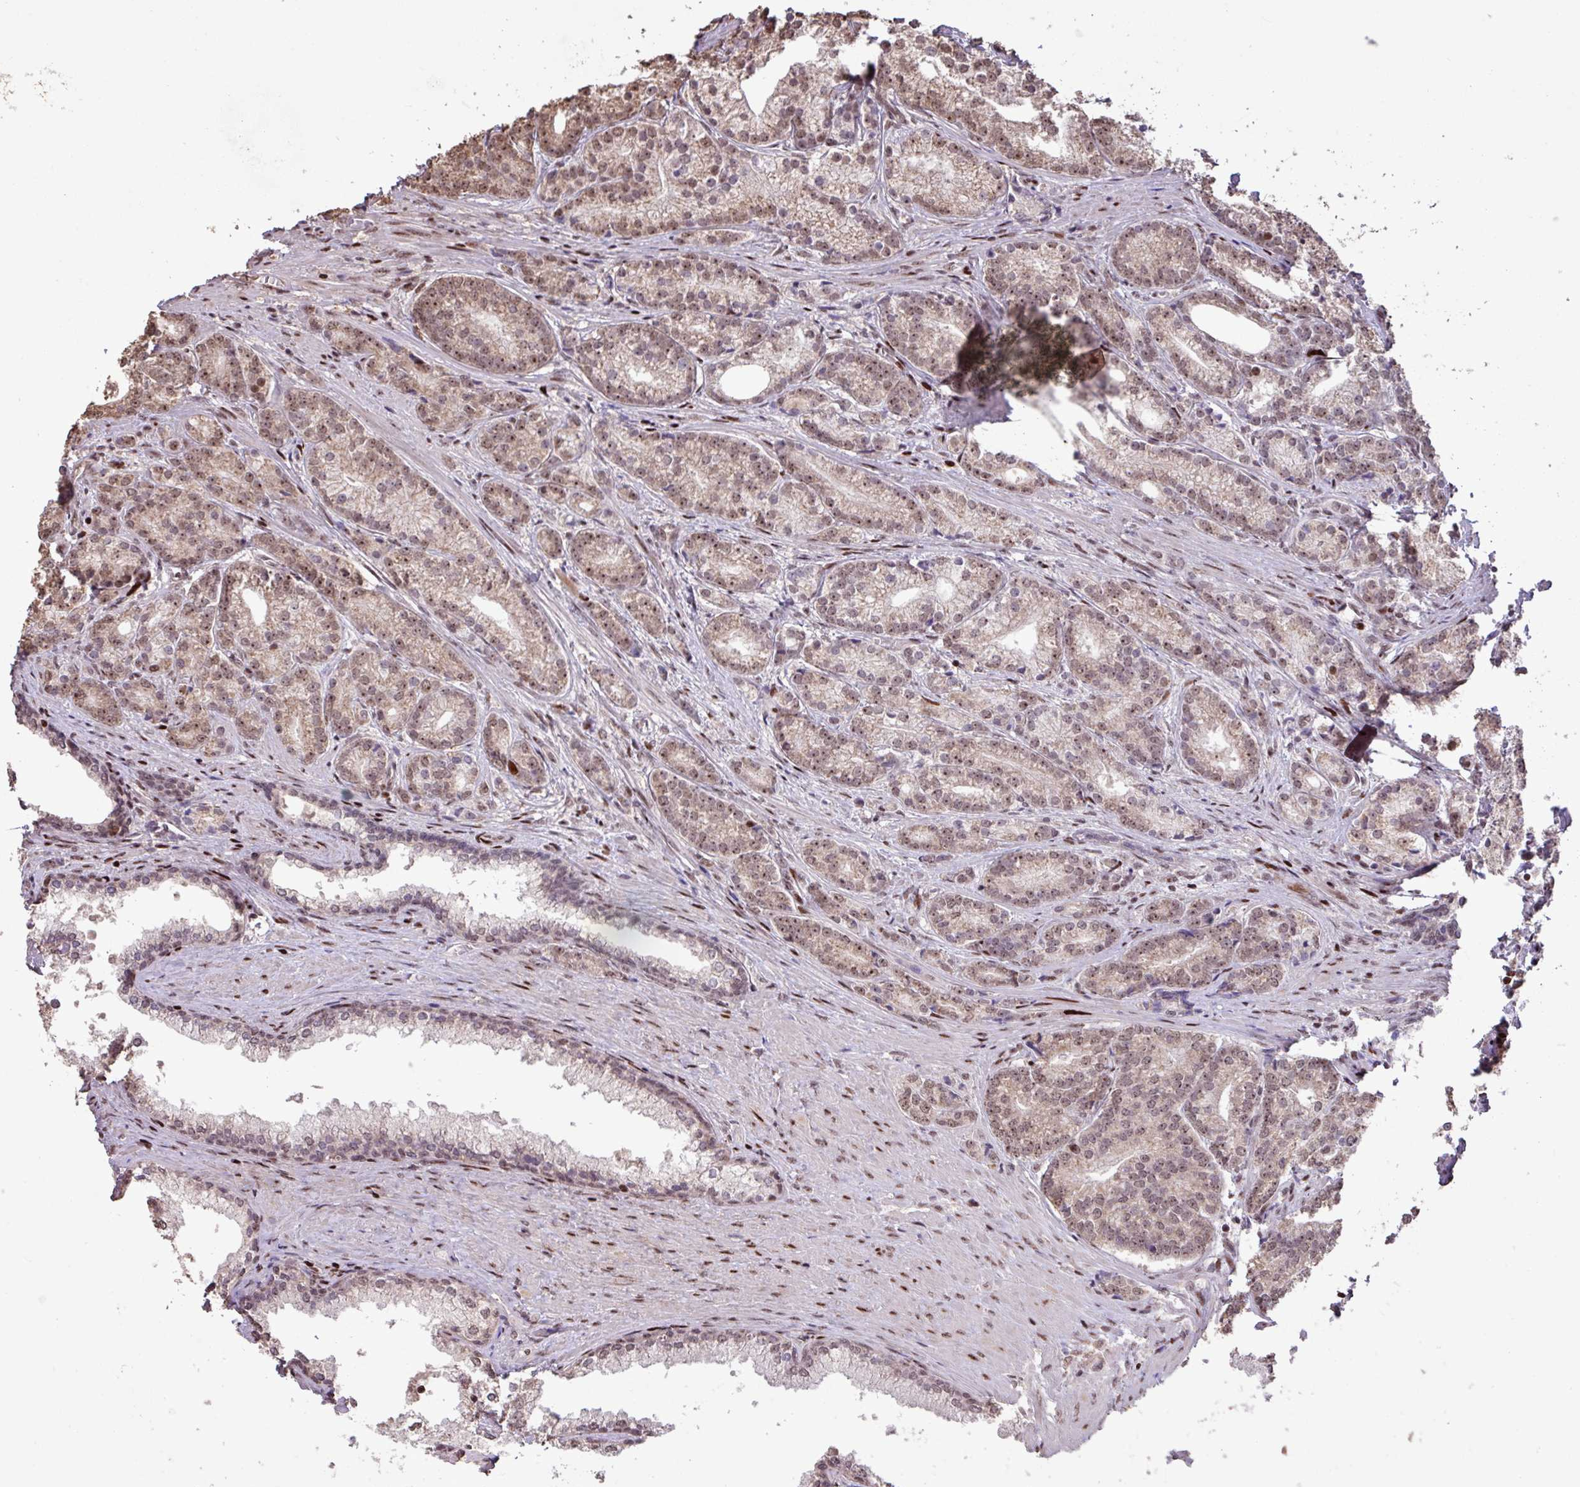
{"staining": {"intensity": "moderate", "quantity": ">75%", "location": "nuclear"}, "tissue": "prostate cancer", "cell_type": "Tumor cells", "image_type": "cancer", "snomed": [{"axis": "morphology", "description": "Adenocarcinoma, Low grade"}, {"axis": "topography", "description": "Prostate"}], "caption": "High-magnification brightfield microscopy of prostate cancer stained with DAB (brown) and counterstained with hematoxylin (blue). tumor cells exhibit moderate nuclear staining is identified in about>75% of cells. (IHC, brightfield microscopy, high magnification).", "gene": "ZNF709", "patient": {"sex": "male", "age": 71}}